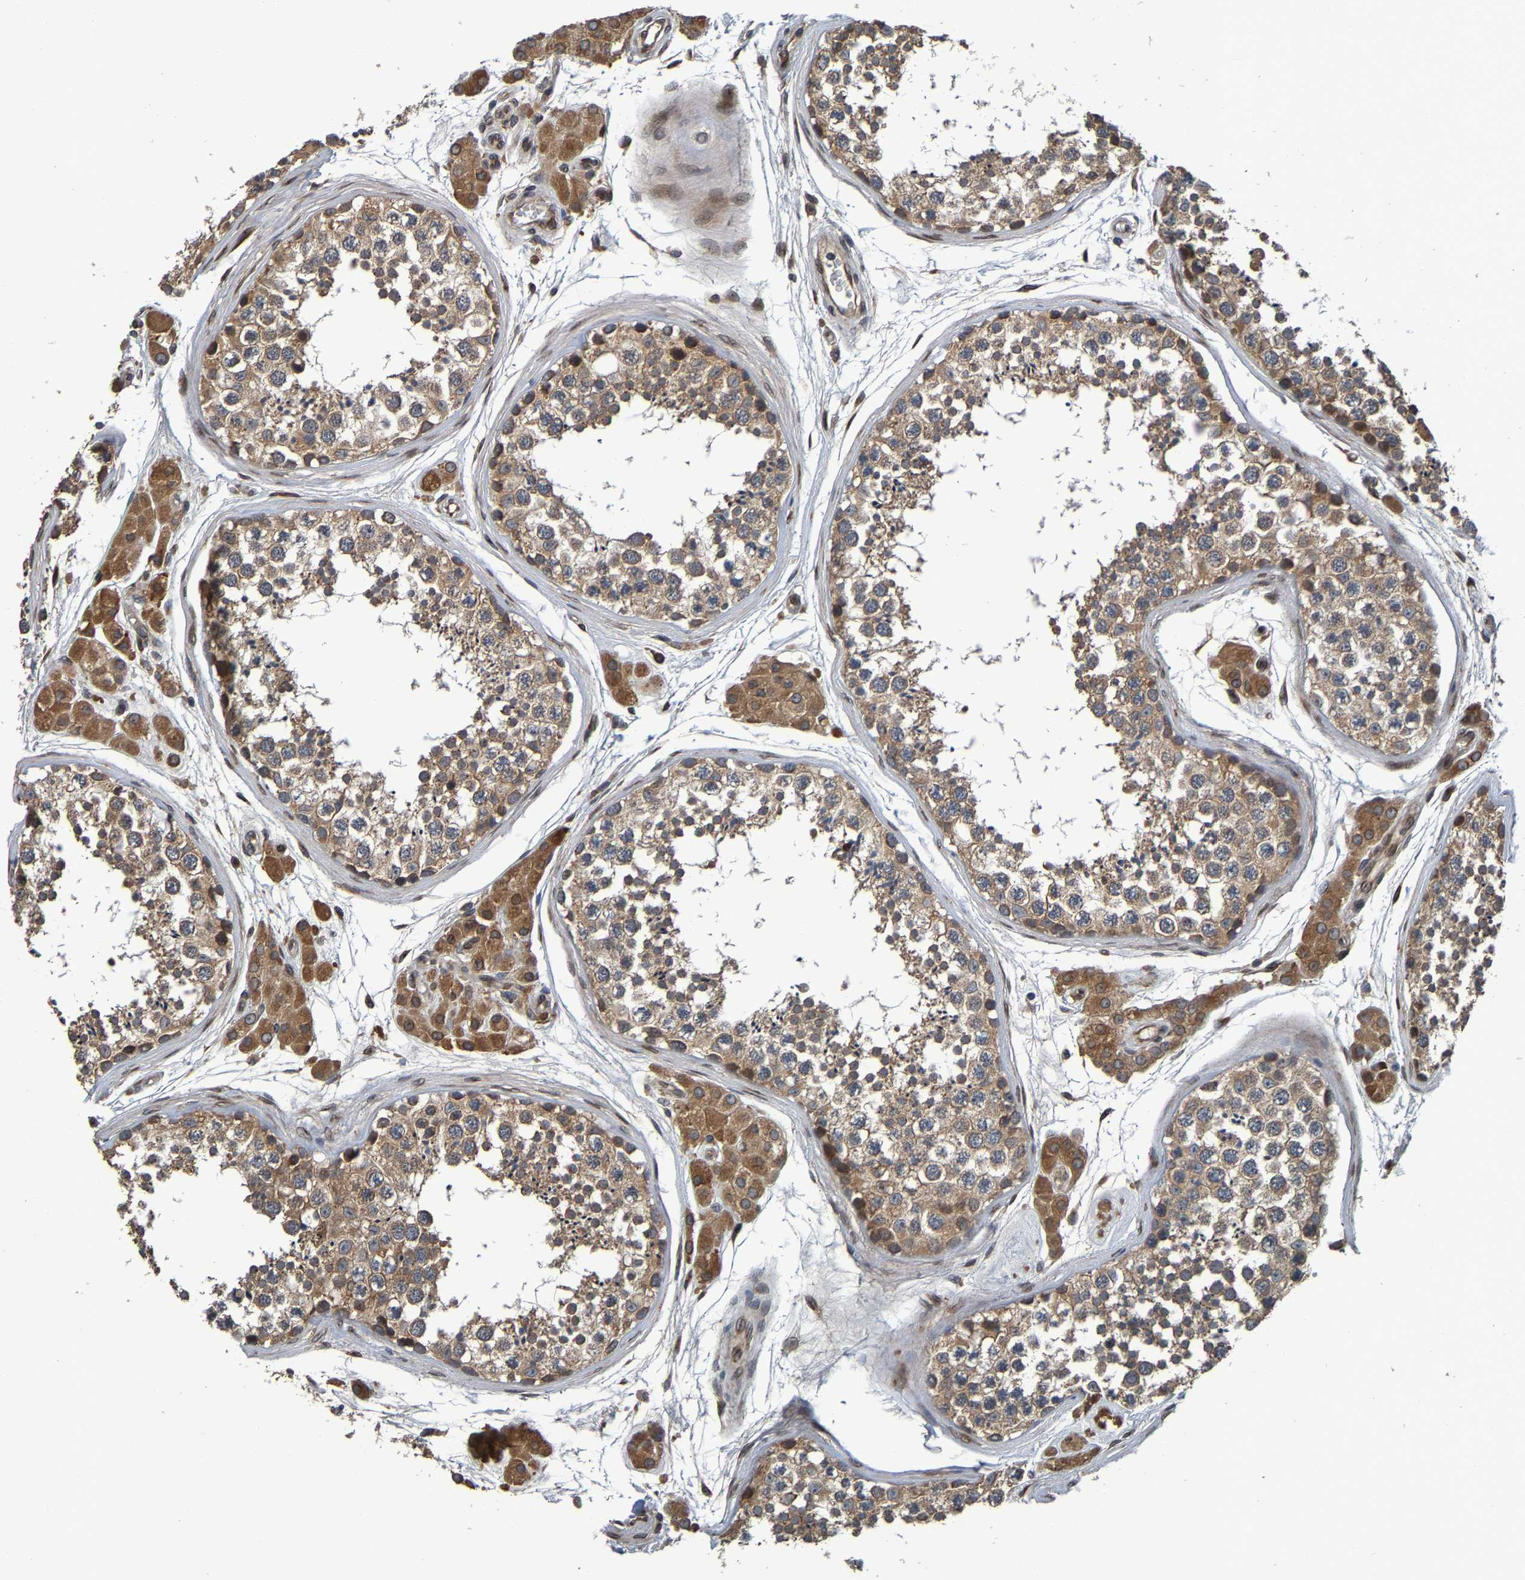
{"staining": {"intensity": "moderate", "quantity": ">75%", "location": "cytoplasmic/membranous"}, "tissue": "testis", "cell_type": "Cells in seminiferous ducts", "image_type": "normal", "snomed": [{"axis": "morphology", "description": "Normal tissue, NOS"}, {"axis": "topography", "description": "Testis"}], "caption": "A brown stain shows moderate cytoplasmic/membranous positivity of a protein in cells in seminiferous ducts of normal human testis.", "gene": "MACC1", "patient": {"sex": "male", "age": 56}}